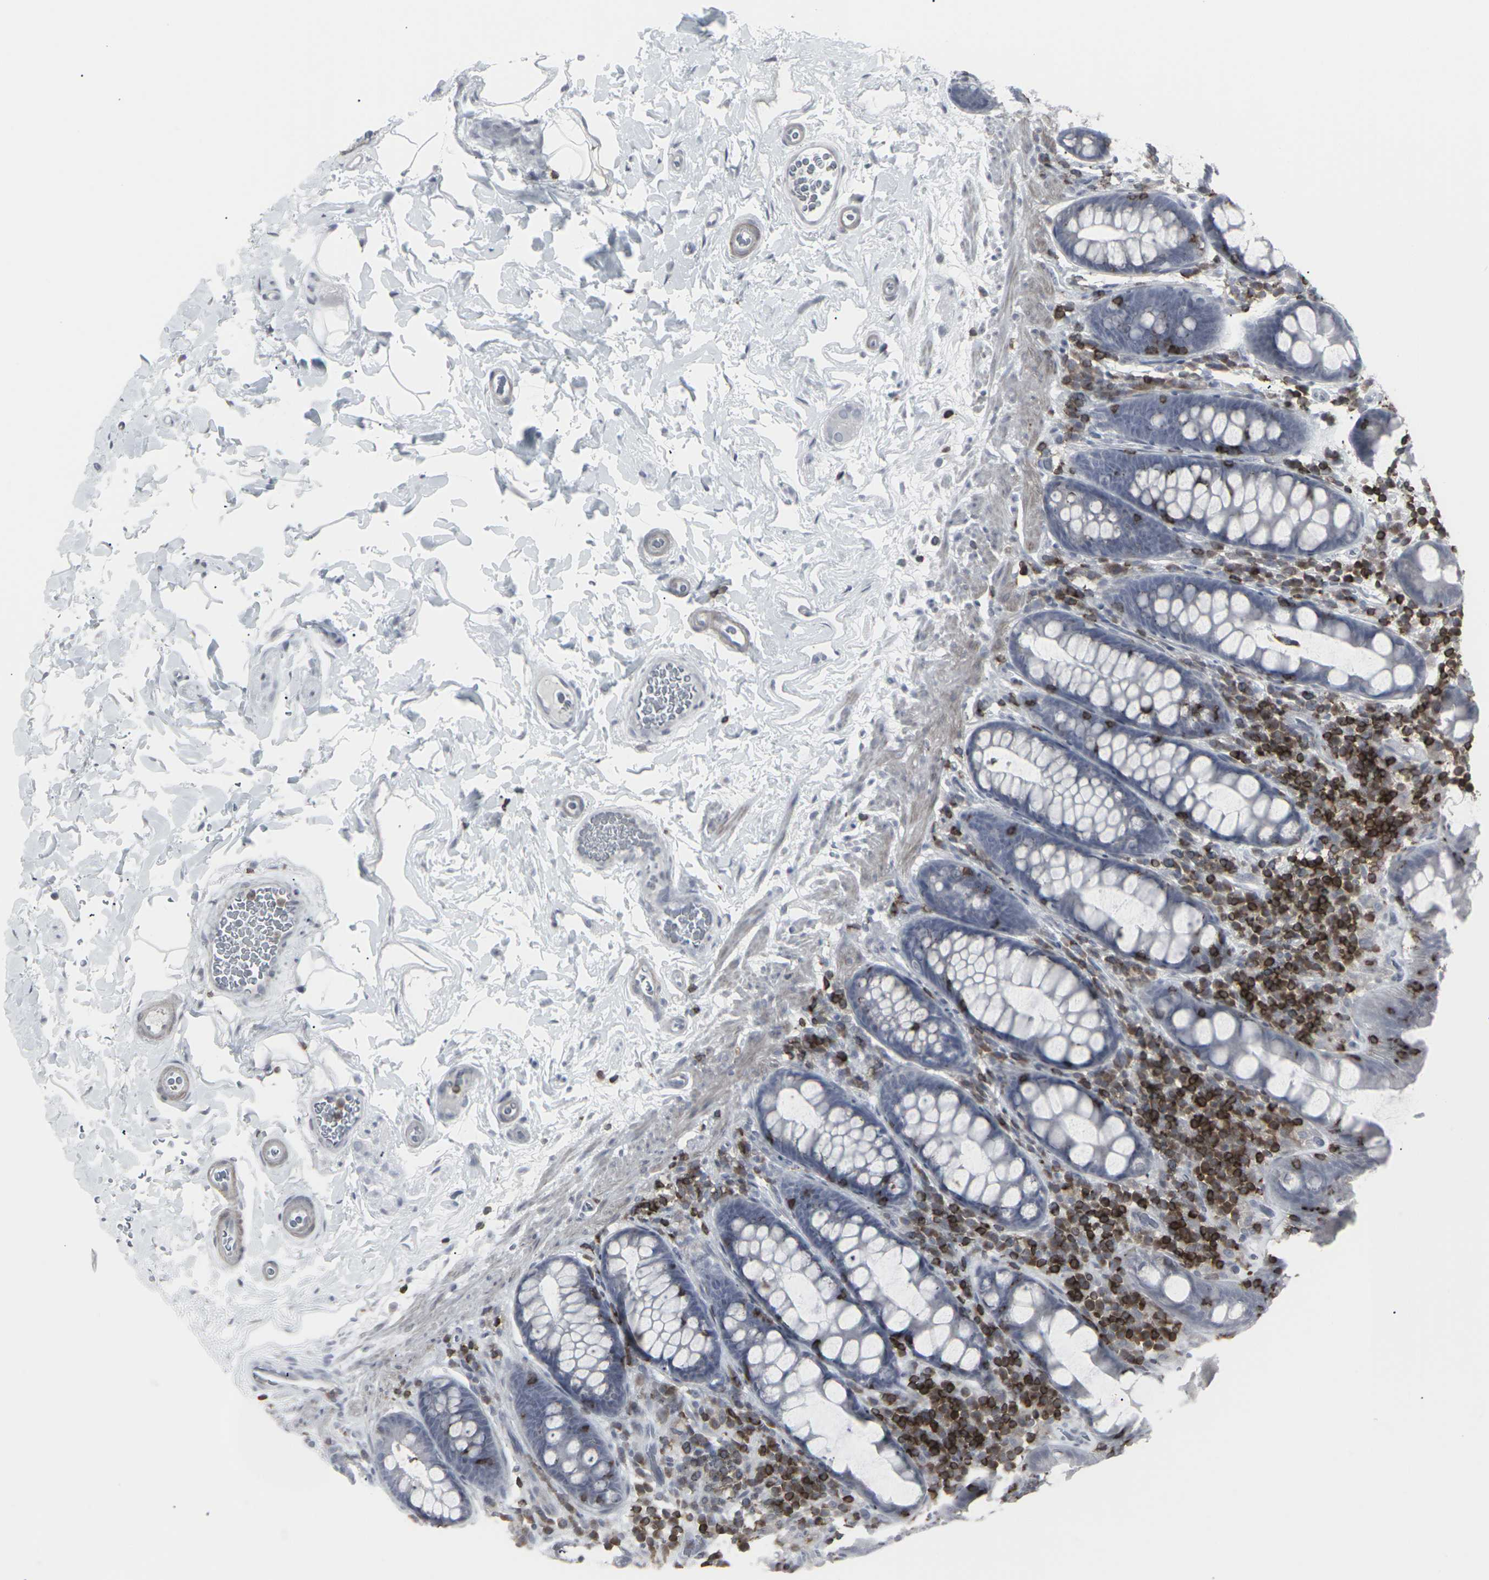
{"staining": {"intensity": "negative", "quantity": "none", "location": "none"}, "tissue": "colon", "cell_type": "Endothelial cells", "image_type": "normal", "snomed": [{"axis": "morphology", "description": "Normal tissue, NOS"}, {"axis": "topography", "description": "Colon"}], "caption": "High power microscopy histopathology image of an immunohistochemistry (IHC) image of normal colon, revealing no significant positivity in endothelial cells. (DAB IHC, high magnification).", "gene": "APOBEC2", "patient": {"sex": "female", "age": 80}}